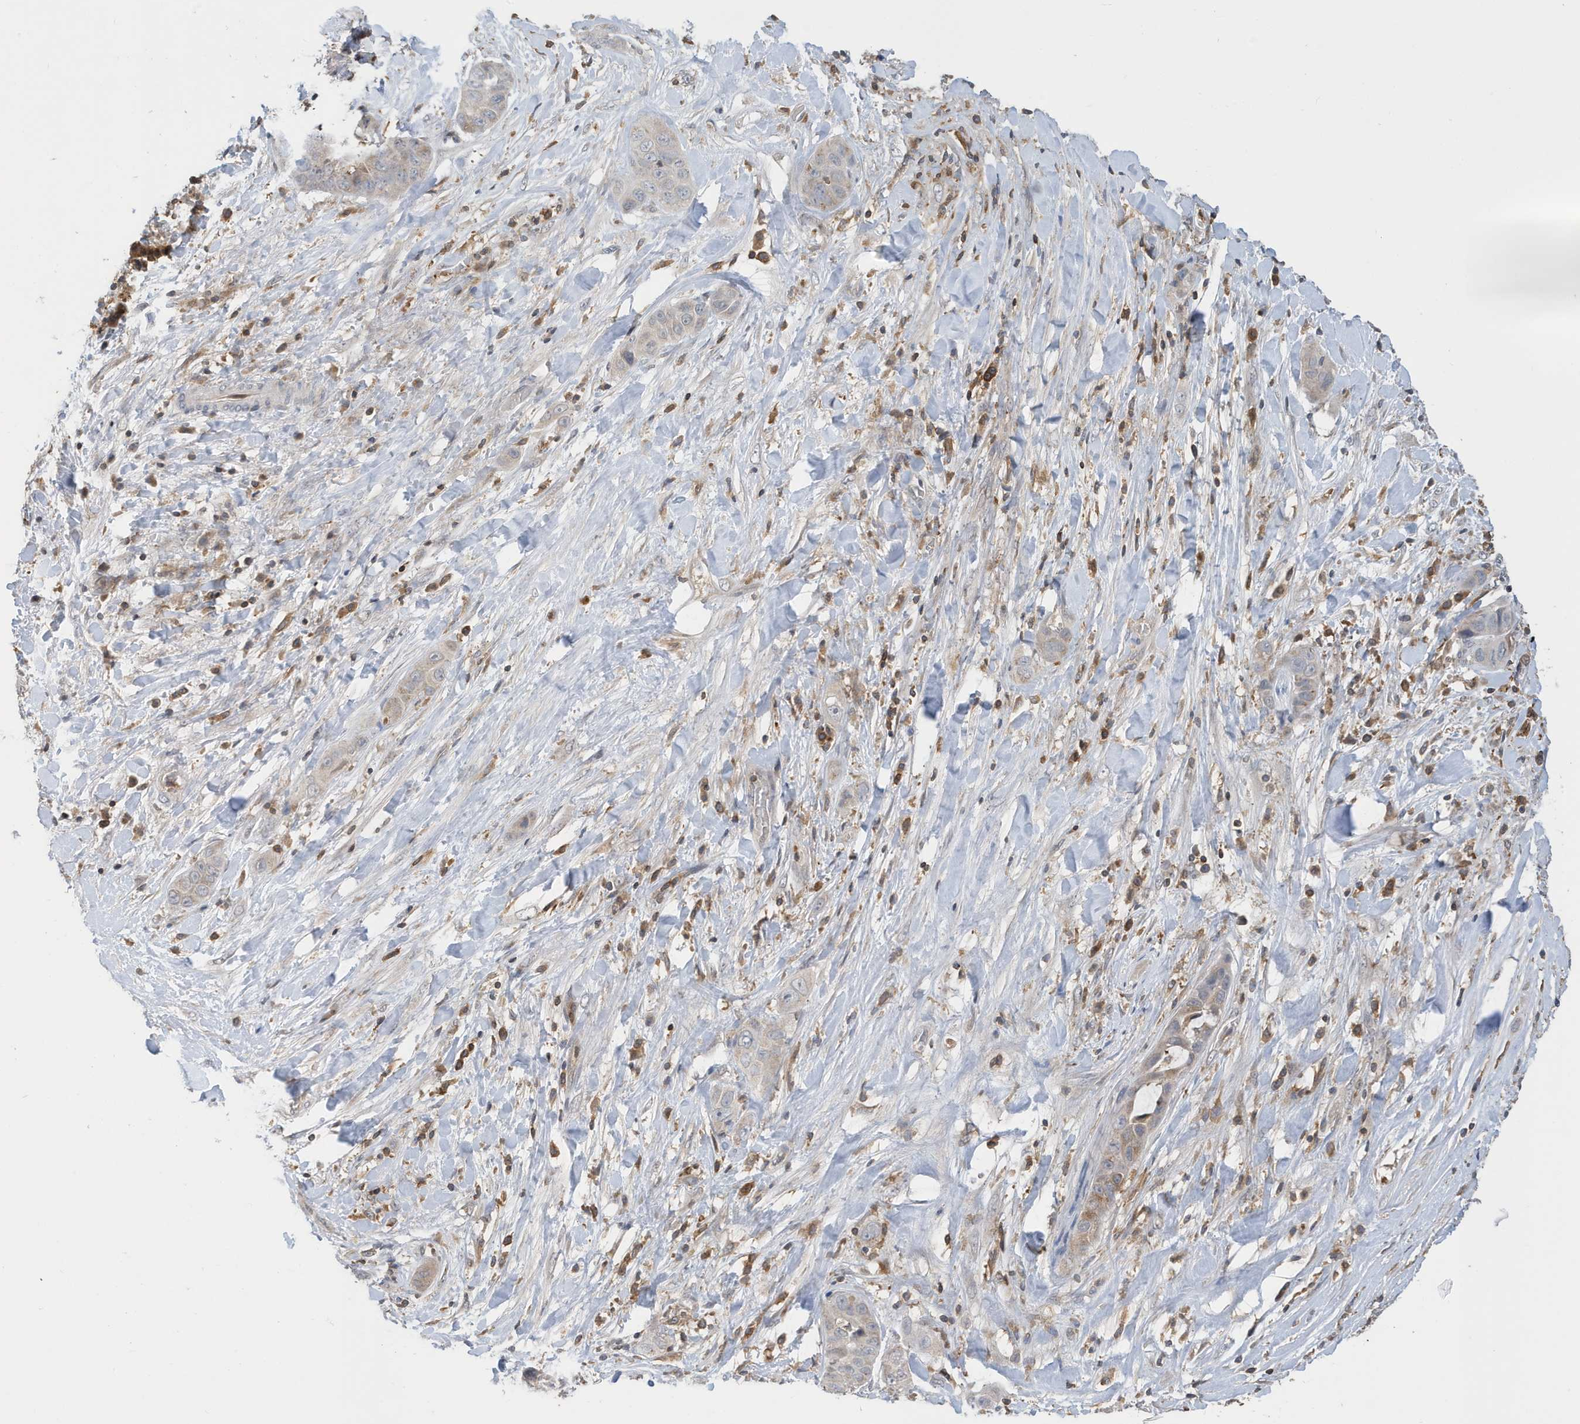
{"staining": {"intensity": "weak", "quantity": "<25%", "location": "cytoplasmic/membranous"}, "tissue": "liver cancer", "cell_type": "Tumor cells", "image_type": "cancer", "snomed": [{"axis": "morphology", "description": "Cholangiocarcinoma"}, {"axis": "topography", "description": "Liver"}], "caption": "IHC photomicrograph of cholangiocarcinoma (liver) stained for a protein (brown), which exhibits no expression in tumor cells.", "gene": "NSUN3", "patient": {"sex": "female", "age": 52}}